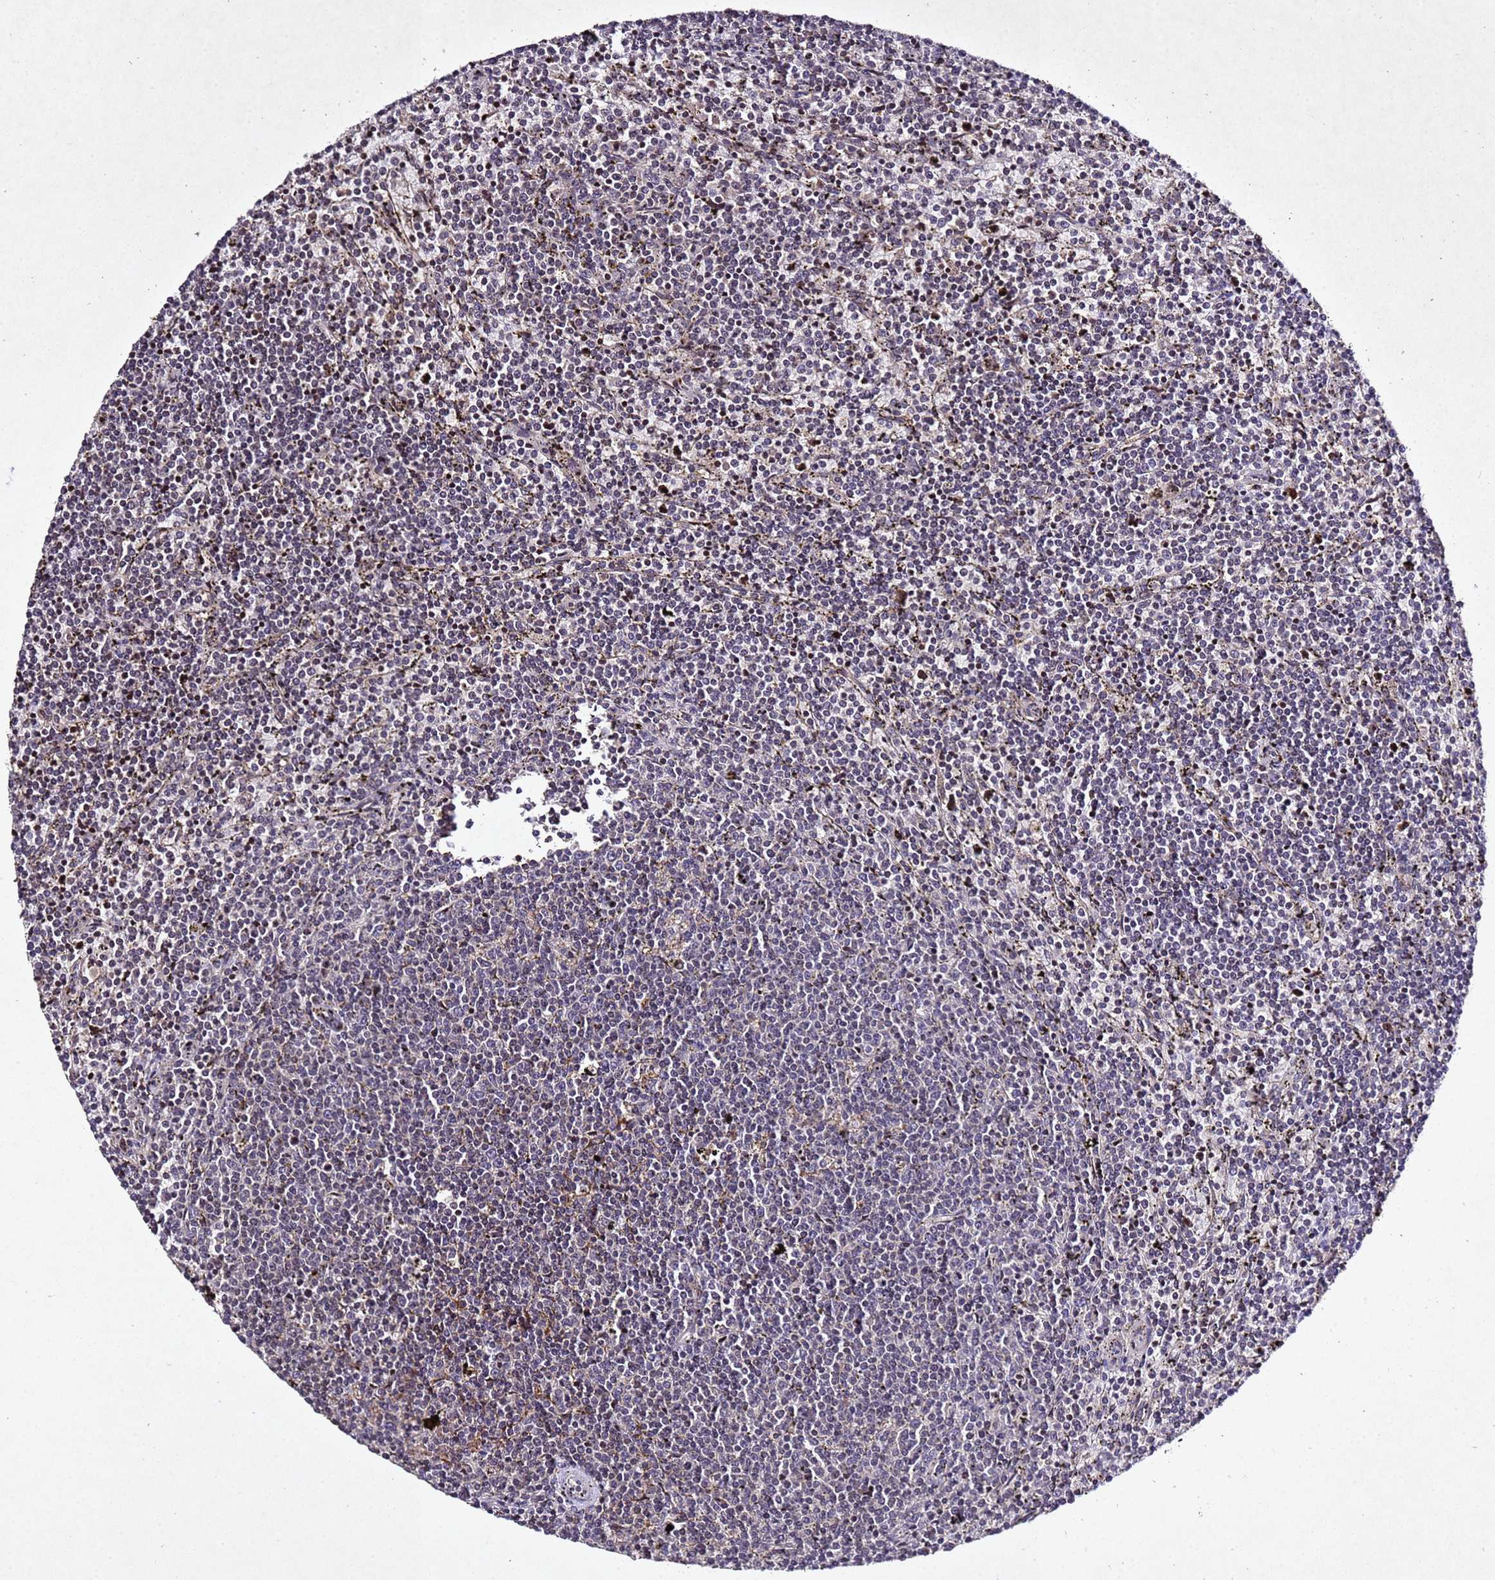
{"staining": {"intensity": "negative", "quantity": "none", "location": "none"}, "tissue": "lymphoma", "cell_type": "Tumor cells", "image_type": "cancer", "snomed": [{"axis": "morphology", "description": "Malignant lymphoma, non-Hodgkin's type, Low grade"}, {"axis": "topography", "description": "Spleen"}], "caption": "An immunohistochemistry (IHC) photomicrograph of lymphoma is shown. There is no staining in tumor cells of lymphoma. The staining was performed using DAB to visualize the protein expression in brown, while the nuclei were stained in blue with hematoxylin (Magnification: 20x).", "gene": "SV2B", "patient": {"sex": "female", "age": 50}}